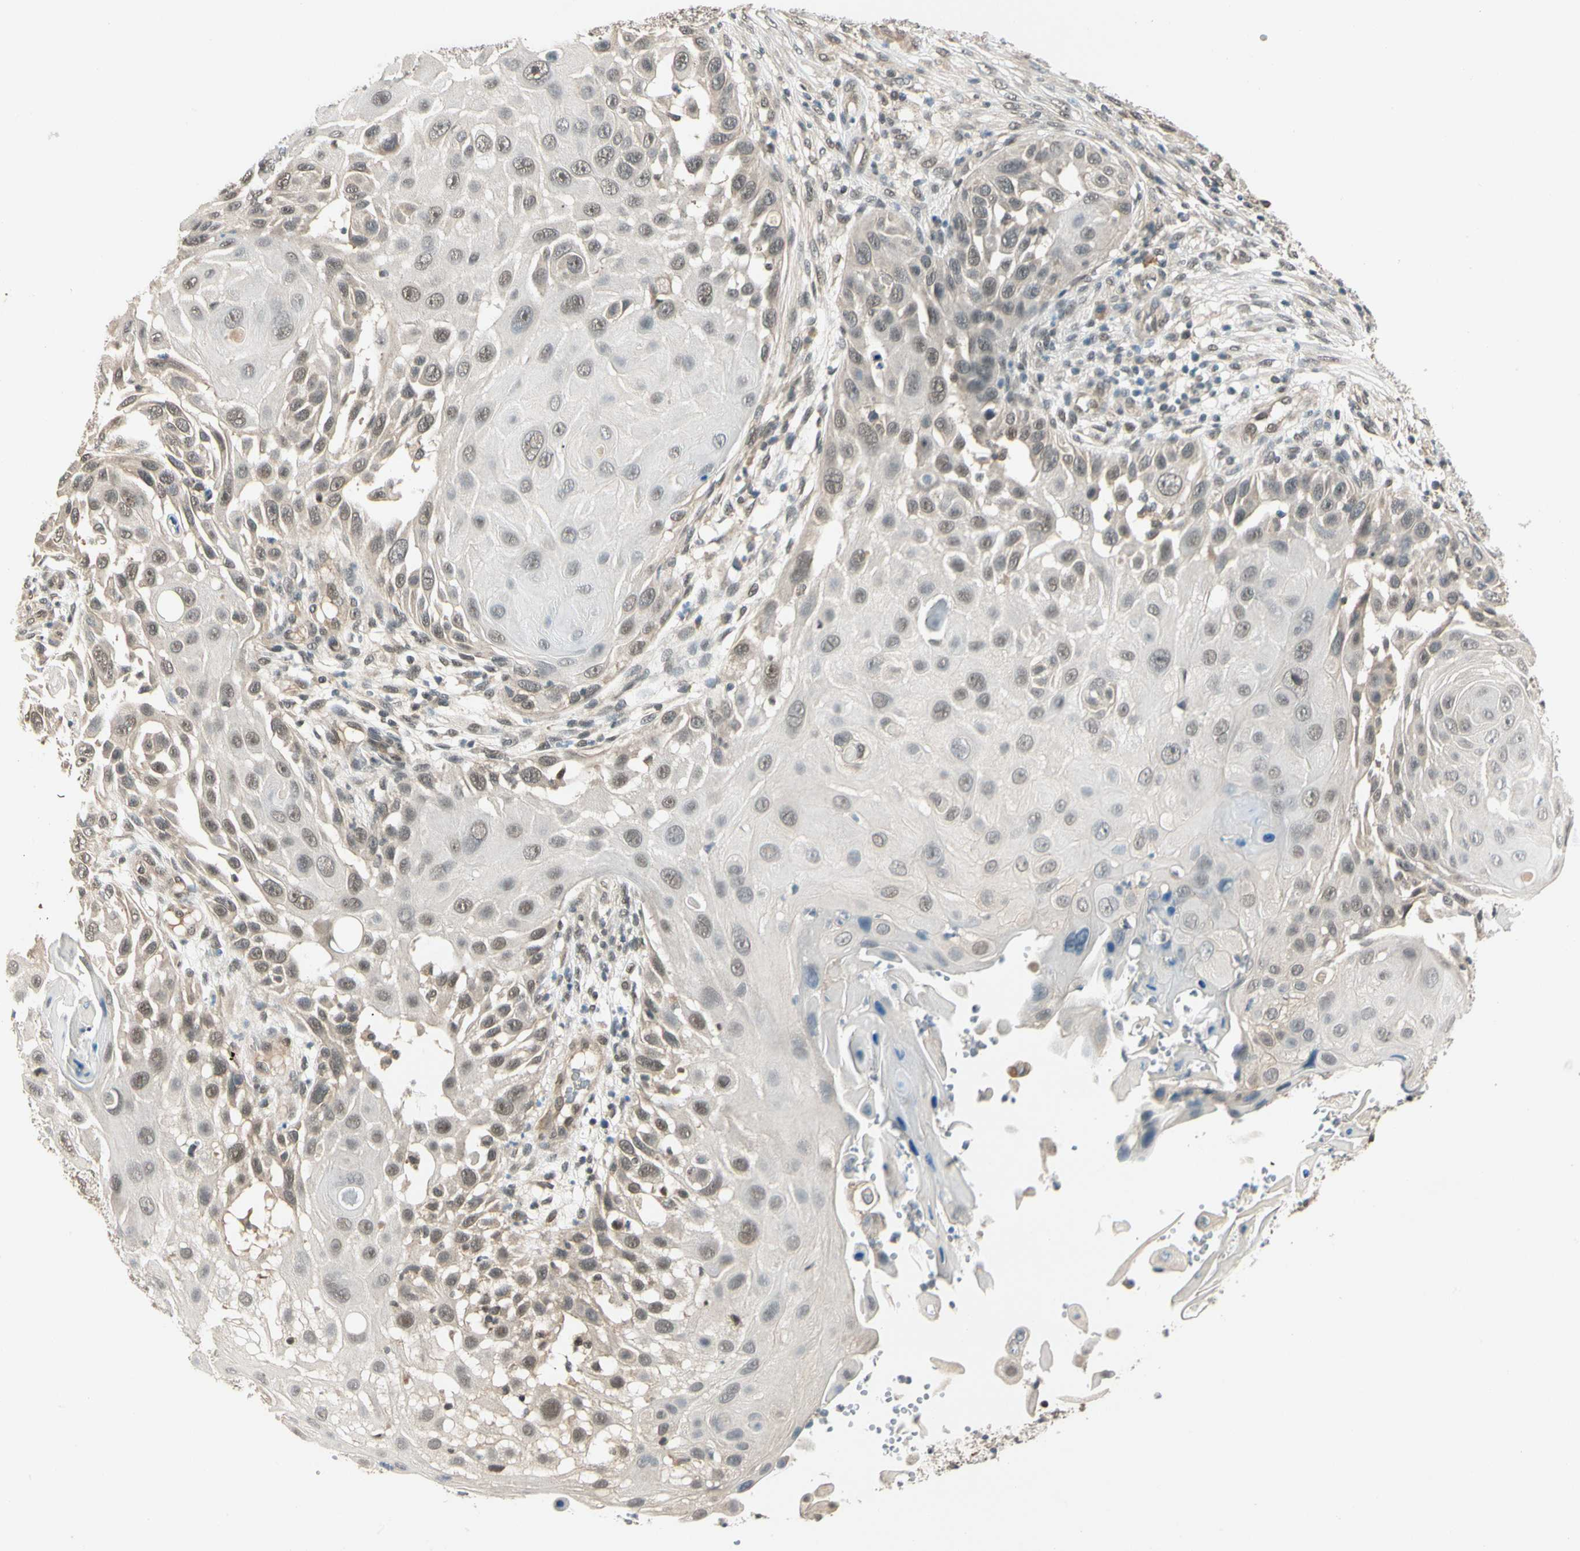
{"staining": {"intensity": "weak", "quantity": "25%-75%", "location": "cytoplasmic/membranous,nuclear"}, "tissue": "skin cancer", "cell_type": "Tumor cells", "image_type": "cancer", "snomed": [{"axis": "morphology", "description": "Squamous cell carcinoma, NOS"}, {"axis": "topography", "description": "Skin"}], "caption": "Approximately 25%-75% of tumor cells in skin cancer (squamous cell carcinoma) show weak cytoplasmic/membranous and nuclear protein expression as visualized by brown immunohistochemical staining.", "gene": "ZSCAN12", "patient": {"sex": "female", "age": 44}}